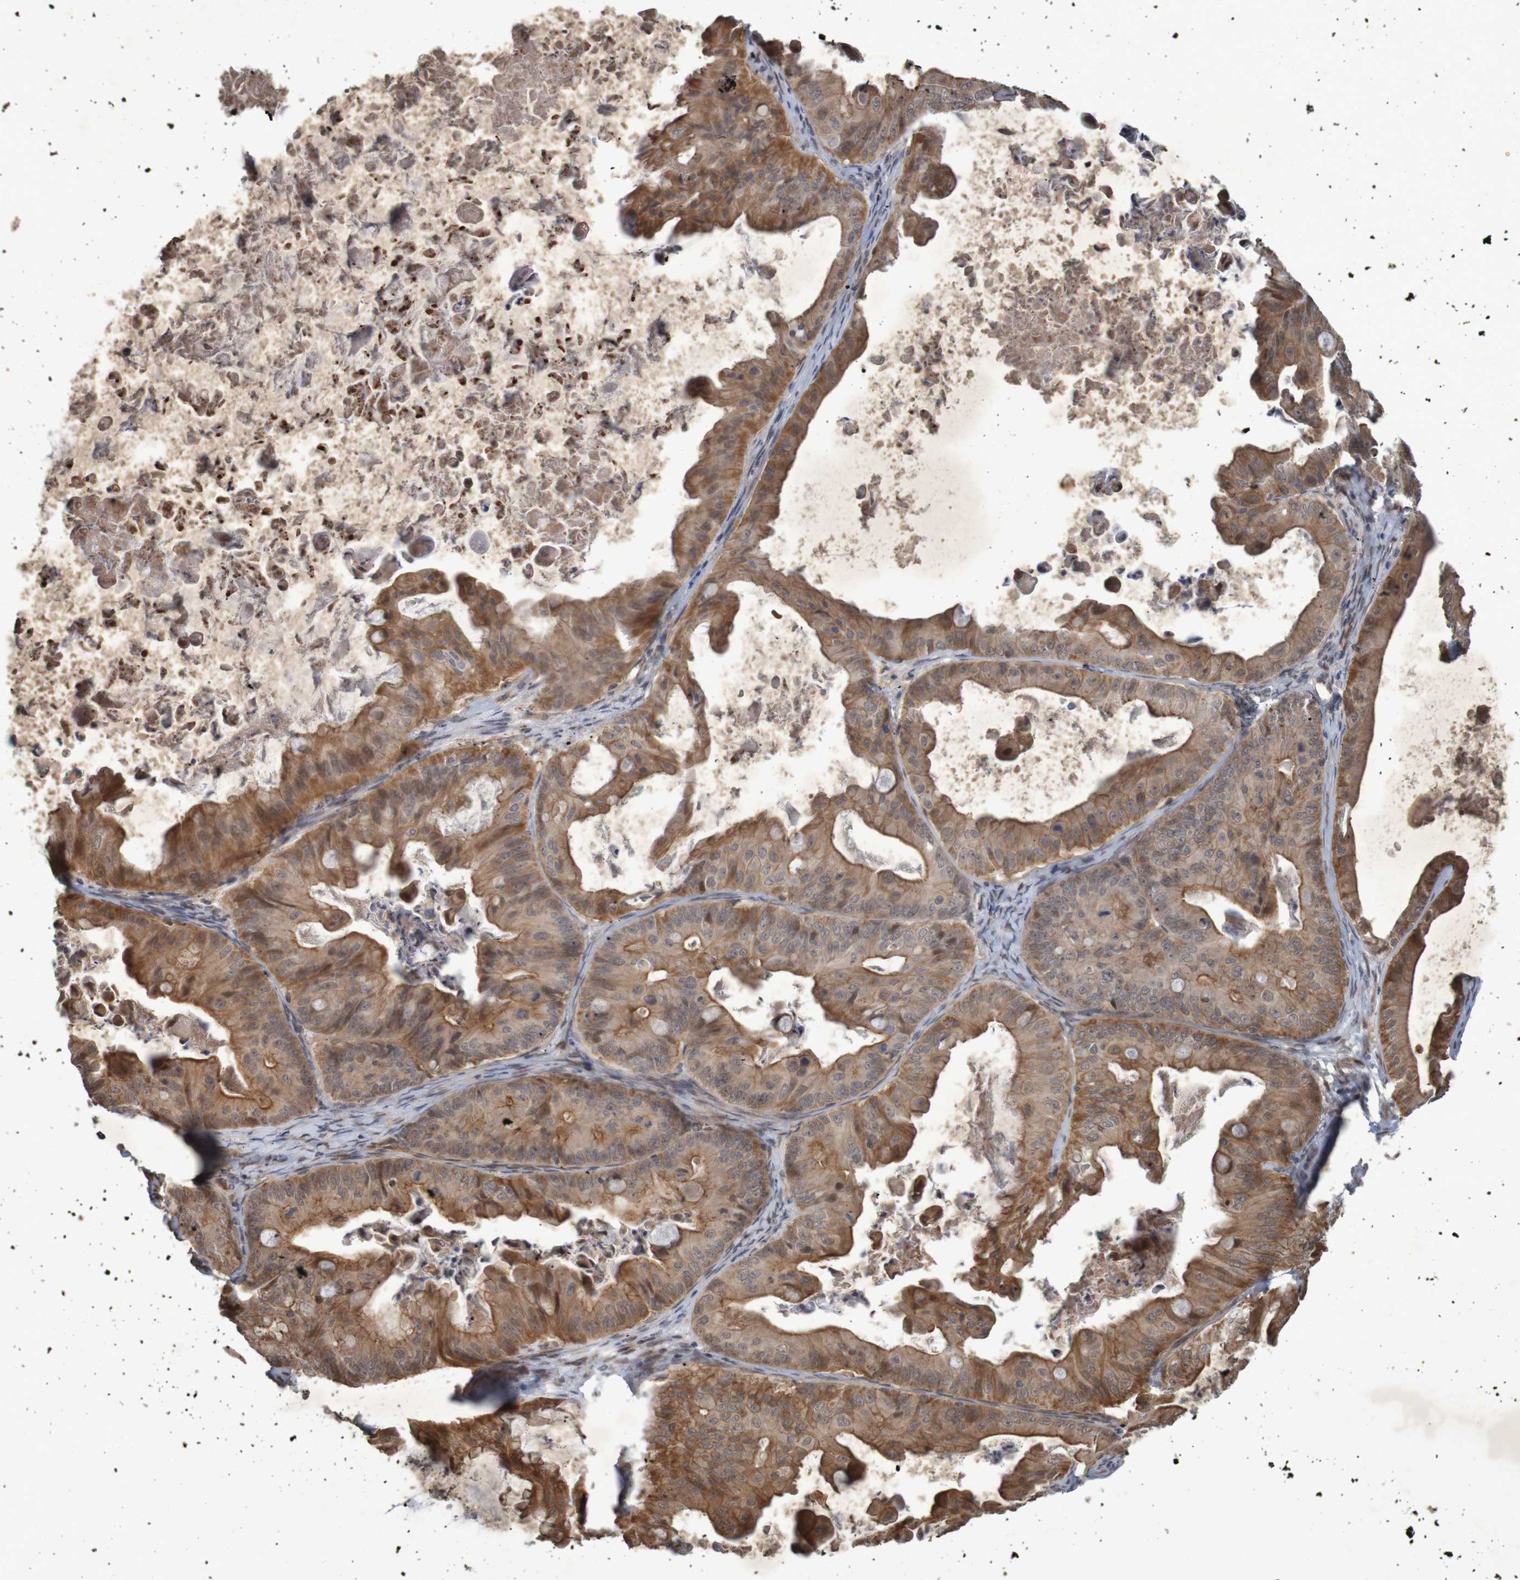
{"staining": {"intensity": "moderate", "quantity": ">75%", "location": "cytoplasmic/membranous"}, "tissue": "ovarian cancer", "cell_type": "Tumor cells", "image_type": "cancer", "snomed": [{"axis": "morphology", "description": "Cystadenocarcinoma, mucinous, NOS"}, {"axis": "topography", "description": "Ovary"}], "caption": "Moderate cytoplasmic/membranous expression is present in approximately >75% of tumor cells in ovarian mucinous cystadenocarcinoma.", "gene": "ARHGEF11", "patient": {"sex": "female", "age": 37}}